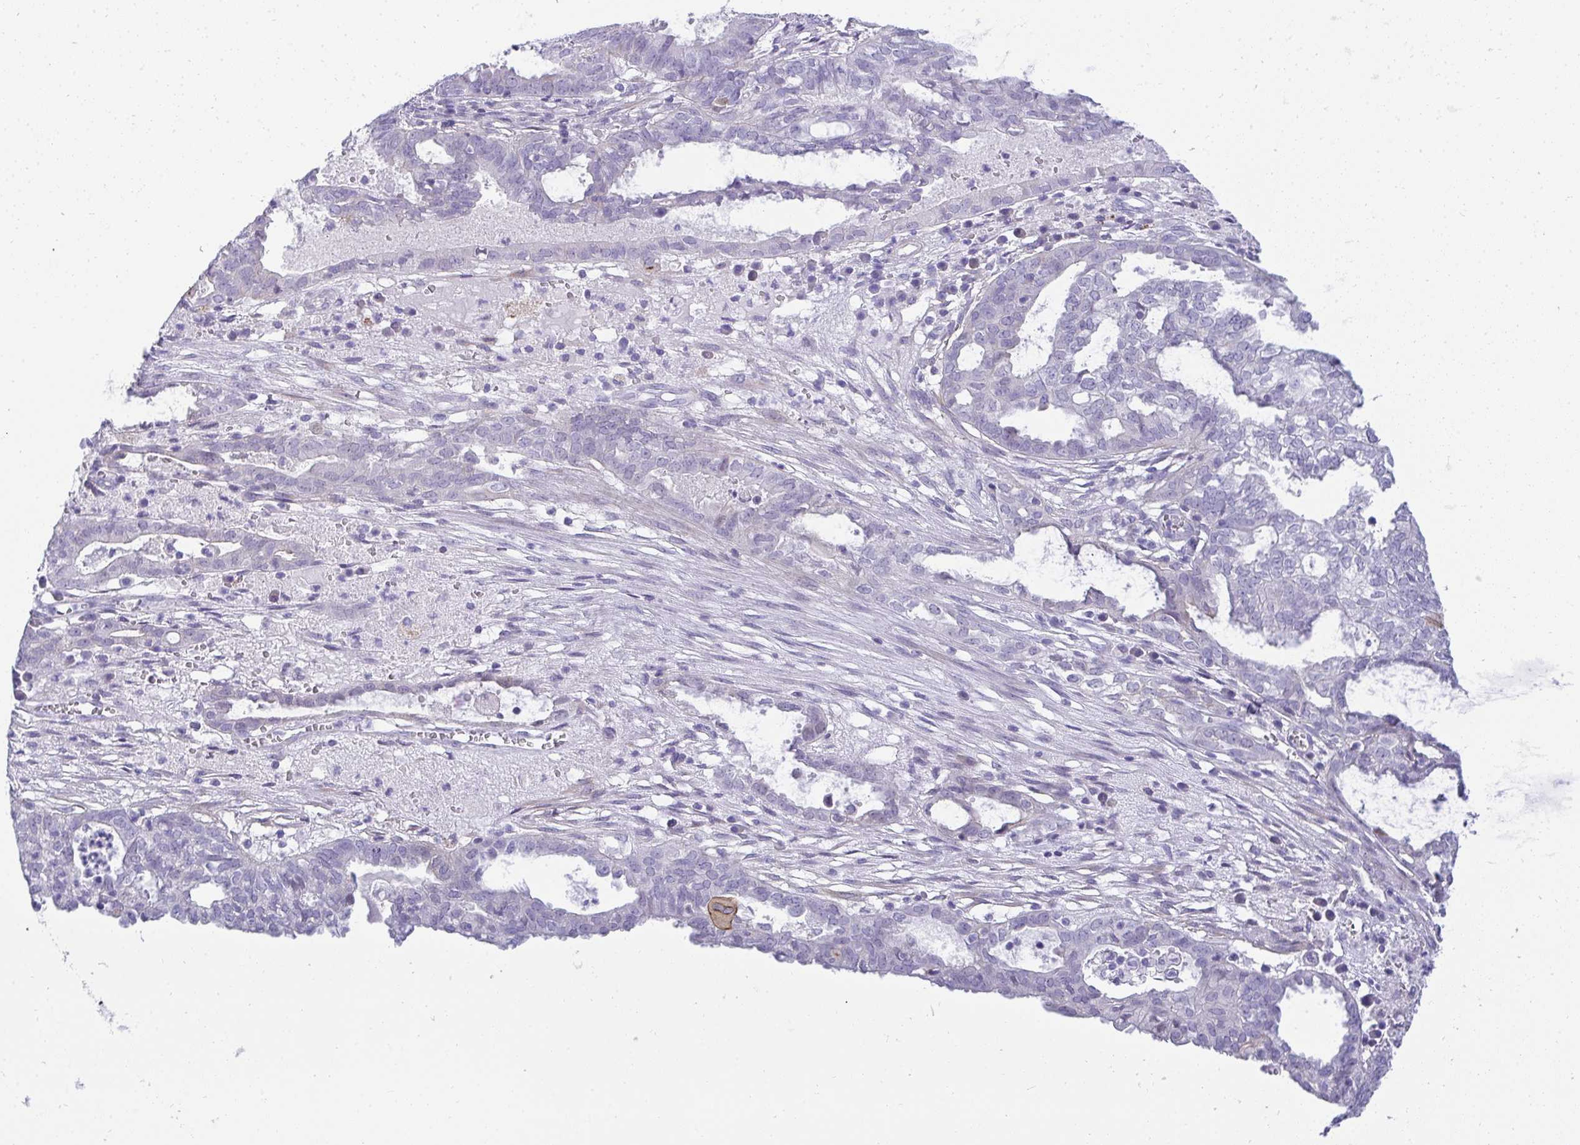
{"staining": {"intensity": "negative", "quantity": "none", "location": "none"}, "tissue": "ovarian cancer", "cell_type": "Tumor cells", "image_type": "cancer", "snomed": [{"axis": "morphology", "description": "Carcinoma, endometroid"}, {"axis": "topography", "description": "Ovary"}], "caption": "Tumor cells are negative for protein expression in human ovarian cancer (endometroid carcinoma).", "gene": "AK5", "patient": {"sex": "female", "age": 64}}